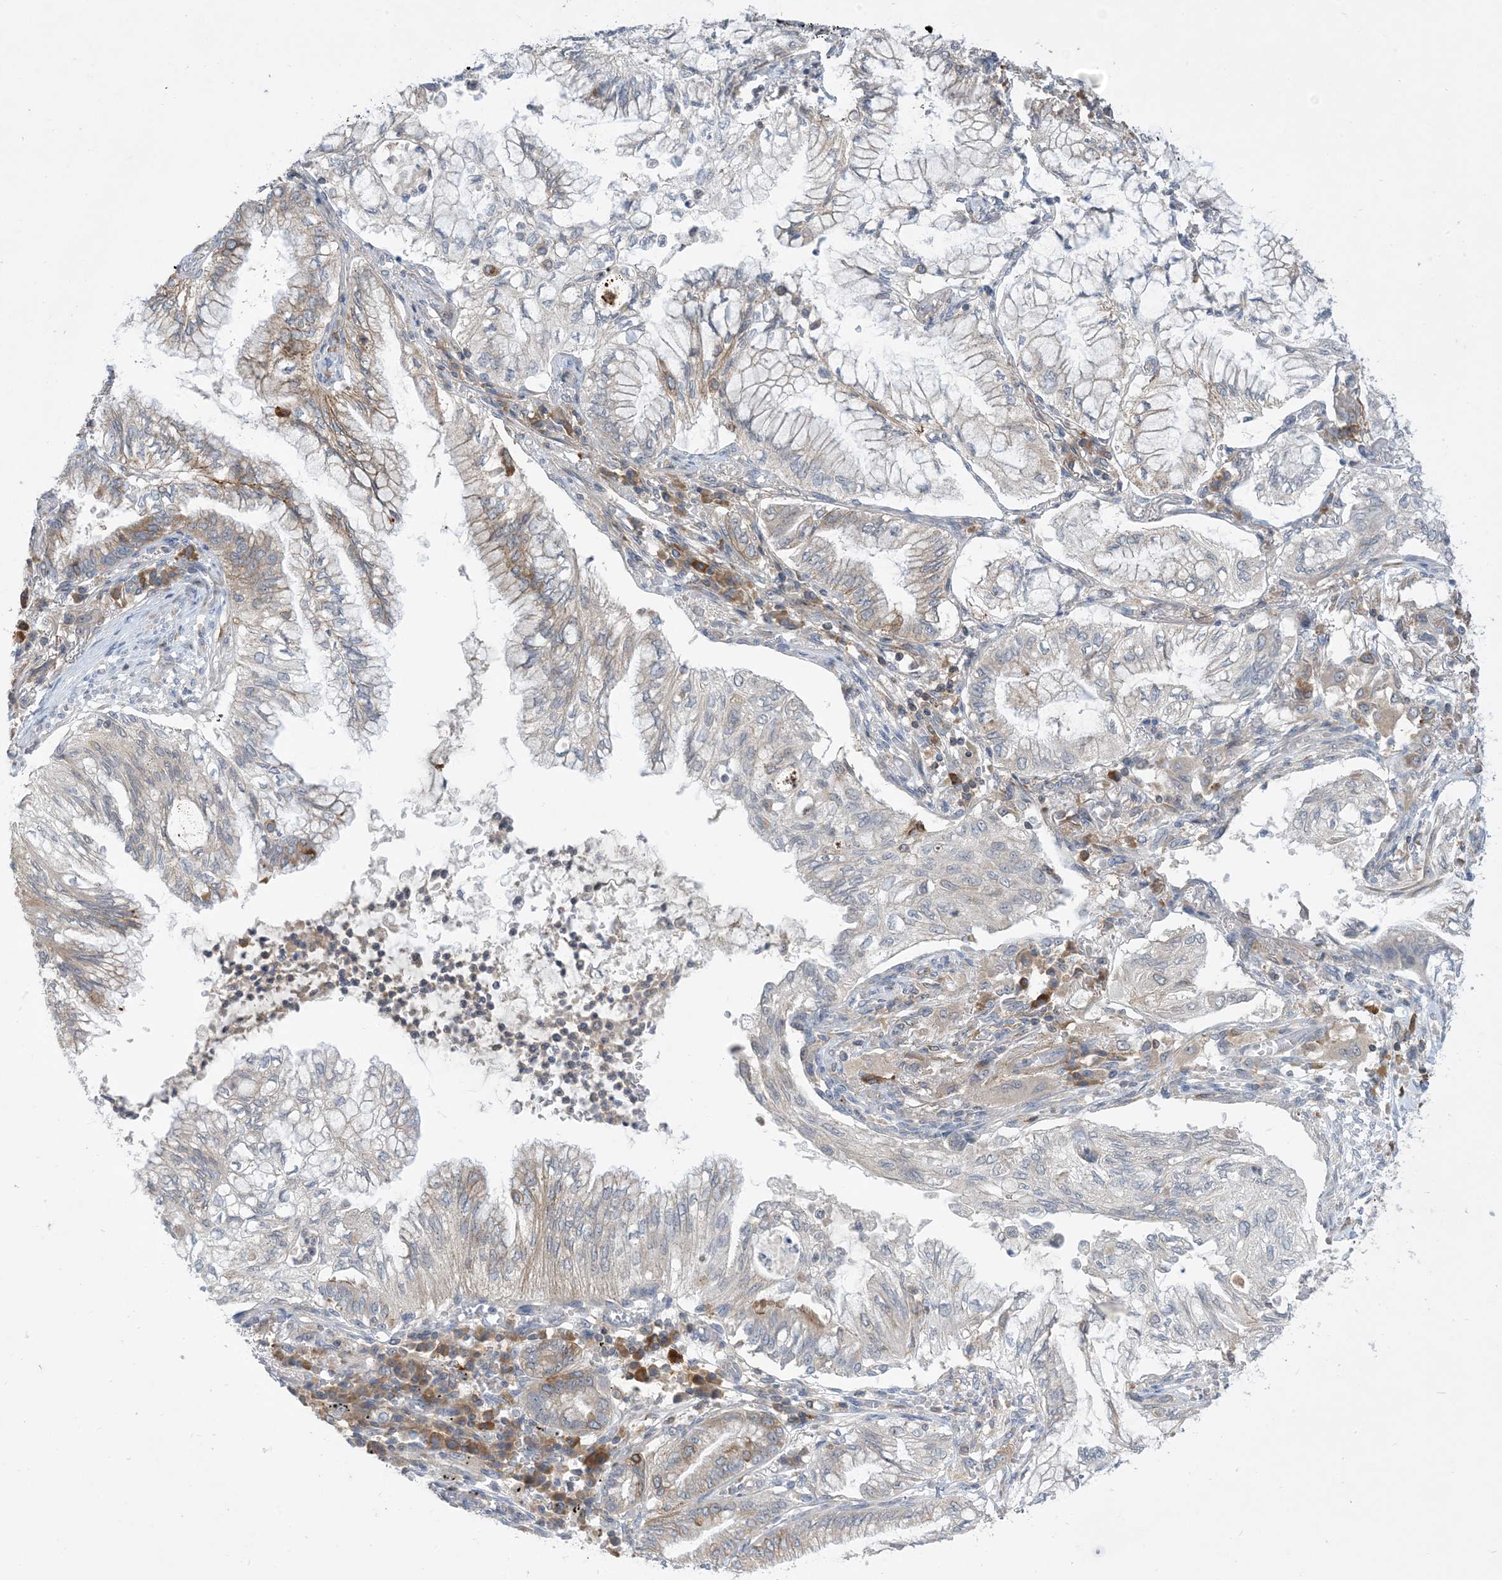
{"staining": {"intensity": "negative", "quantity": "none", "location": "none"}, "tissue": "lung cancer", "cell_type": "Tumor cells", "image_type": "cancer", "snomed": [{"axis": "morphology", "description": "Adenocarcinoma, NOS"}, {"axis": "topography", "description": "Lung"}], "caption": "An image of human lung cancer is negative for staining in tumor cells. (DAB IHC with hematoxylin counter stain).", "gene": "AOC1", "patient": {"sex": "female", "age": 70}}